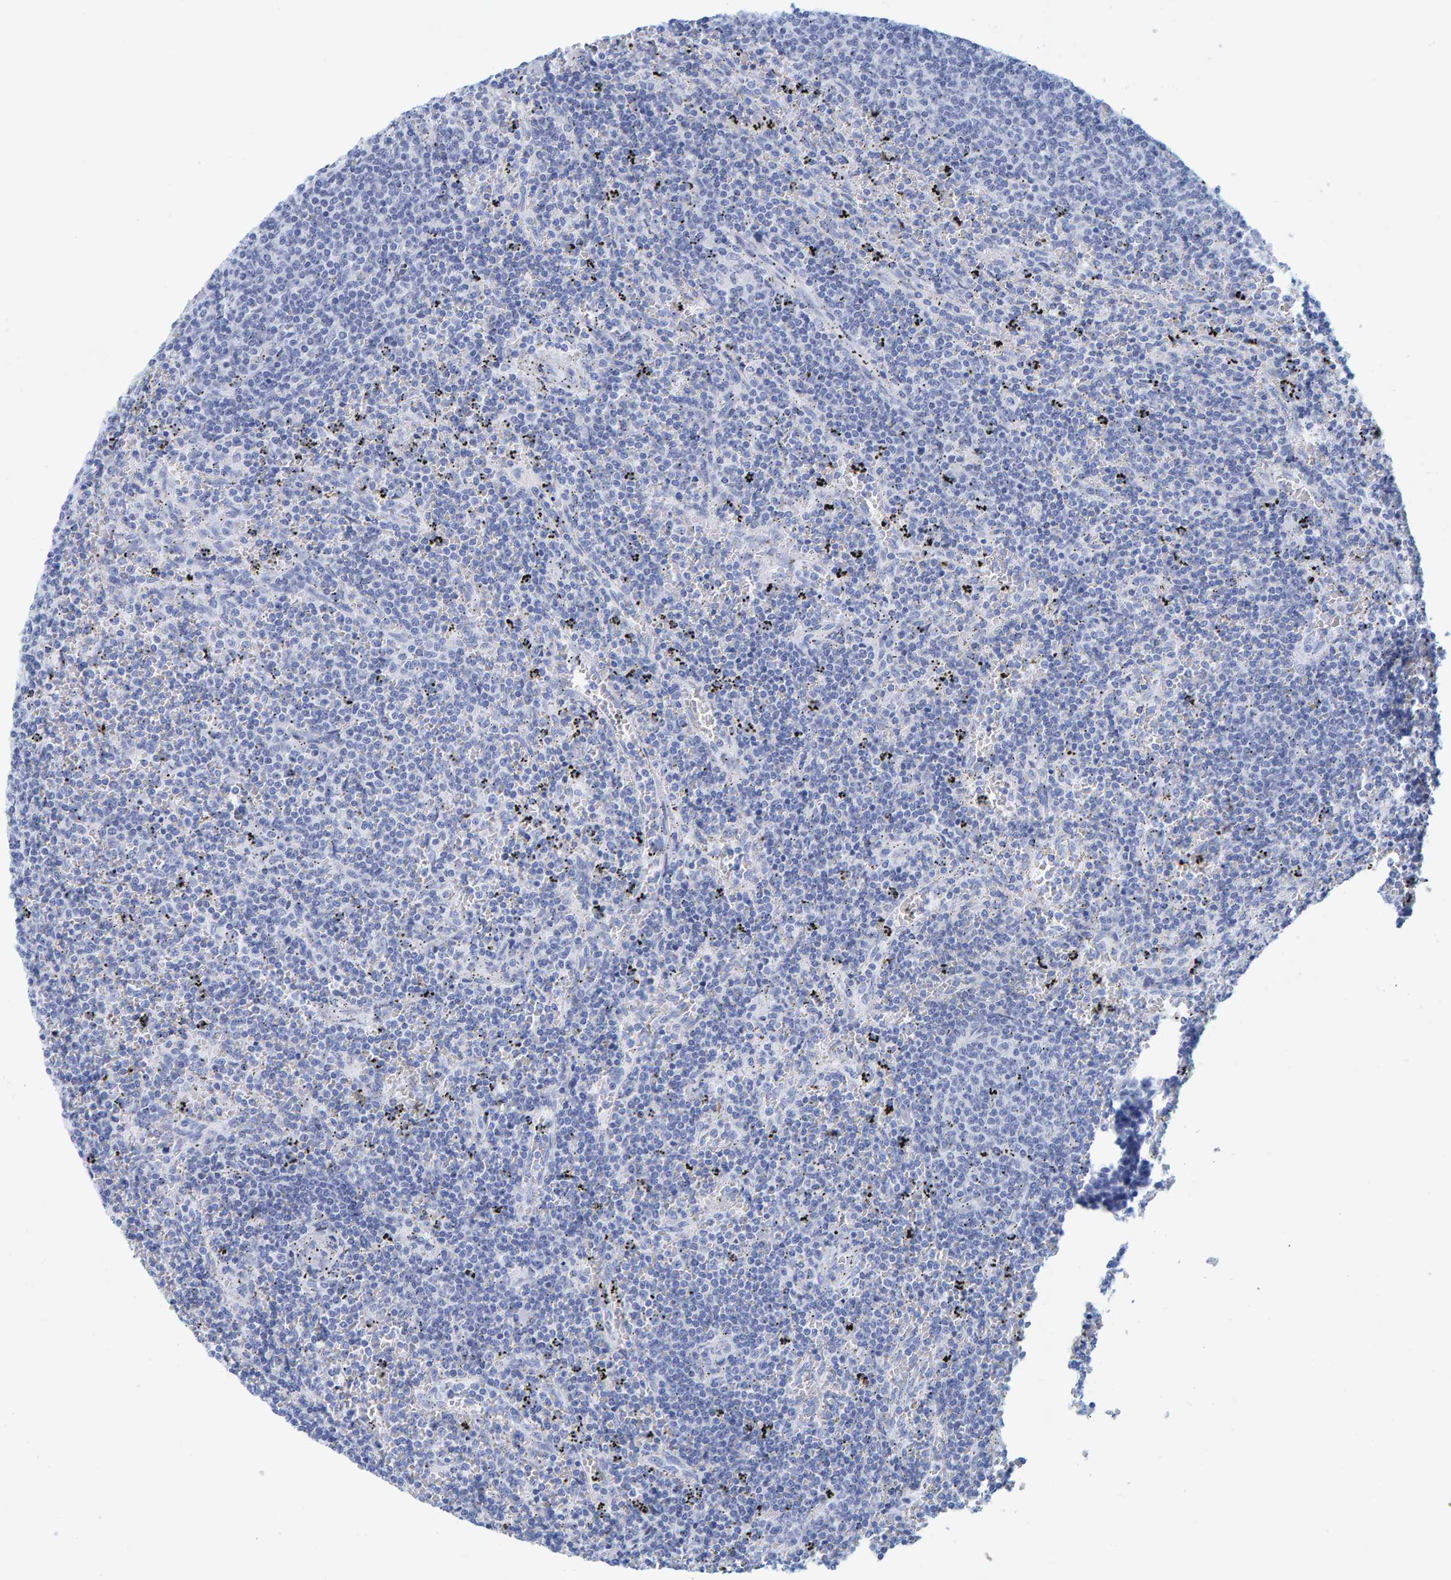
{"staining": {"intensity": "negative", "quantity": "none", "location": "none"}, "tissue": "lymphoma", "cell_type": "Tumor cells", "image_type": "cancer", "snomed": [{"axis": "morphology", "description": "Malignant lymphoma, non-Hodgkin's type, Low grade"}, {"axis": "topography", "description": "Spleen"}], "caption": "This photomicrograph is of malignant lymphoma, non-Hodgkin's type (low-grade) stained with IHC to label a protein in brown with the nuclei are counter-stained blue. There is no staining in tumor cells.", "gene": "SFTPC", "patient": {"sex": "female", "age": 50}}